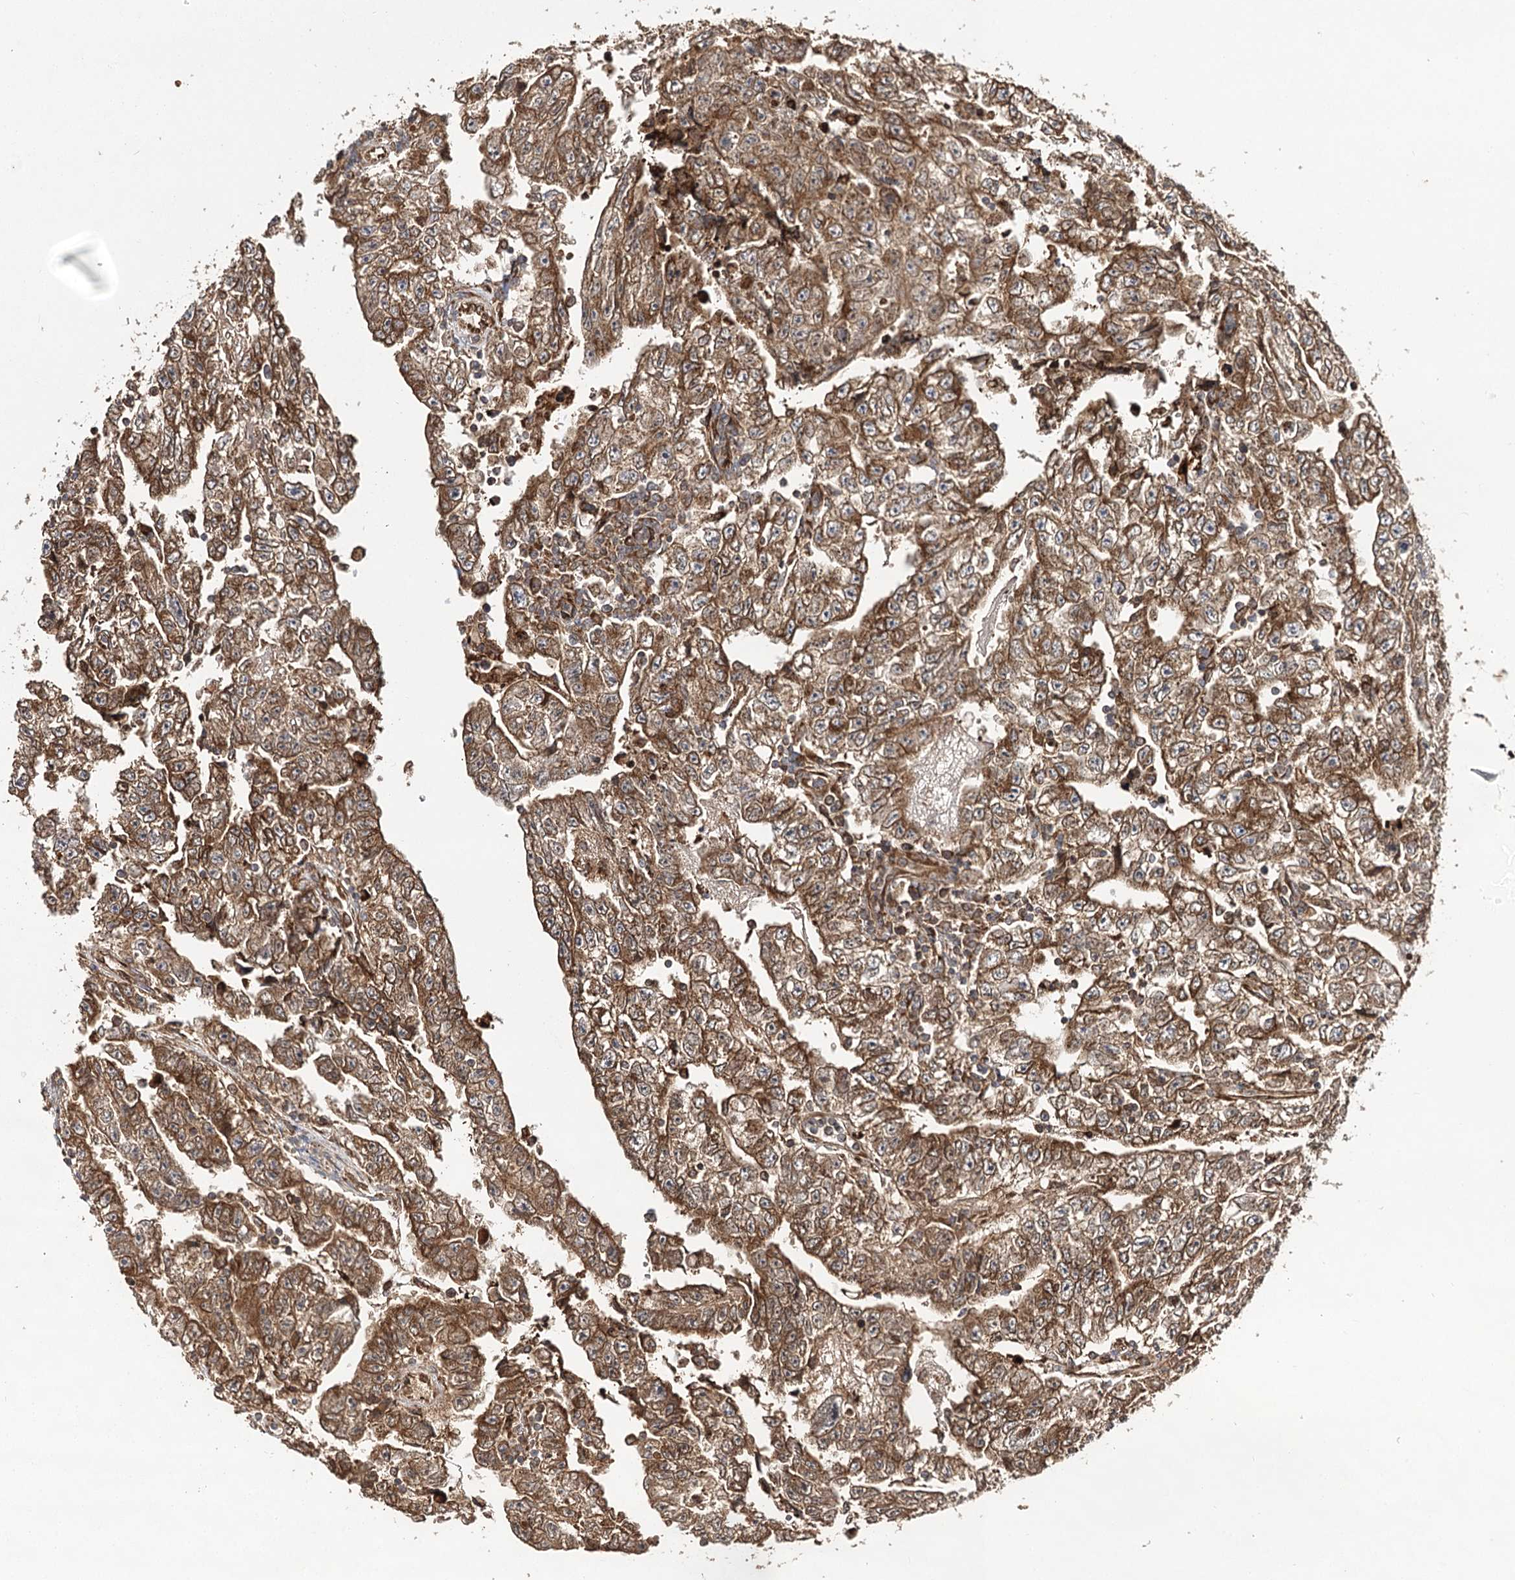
{"staining": {"intensity": "moderate", "quantity": ">75%", "location": "cytoplasmic/membranous"}, "tissue": "testis cancer", "cell_type": "Tumor cells", "image_type": "cancer", "snomed": [{"axis": "morphology", "description": "Carcinoma, Embryonal, NOS"}, {"axis": "topography", "description": "Testis"}], "caption": "This is an image of IHC staining of testis cancer, which shows moderate positivity in the cytoplasmic/membranous of tumor cells.", "gene": "DNAJB14", "patient": {"sex": "male", "age": 25}}